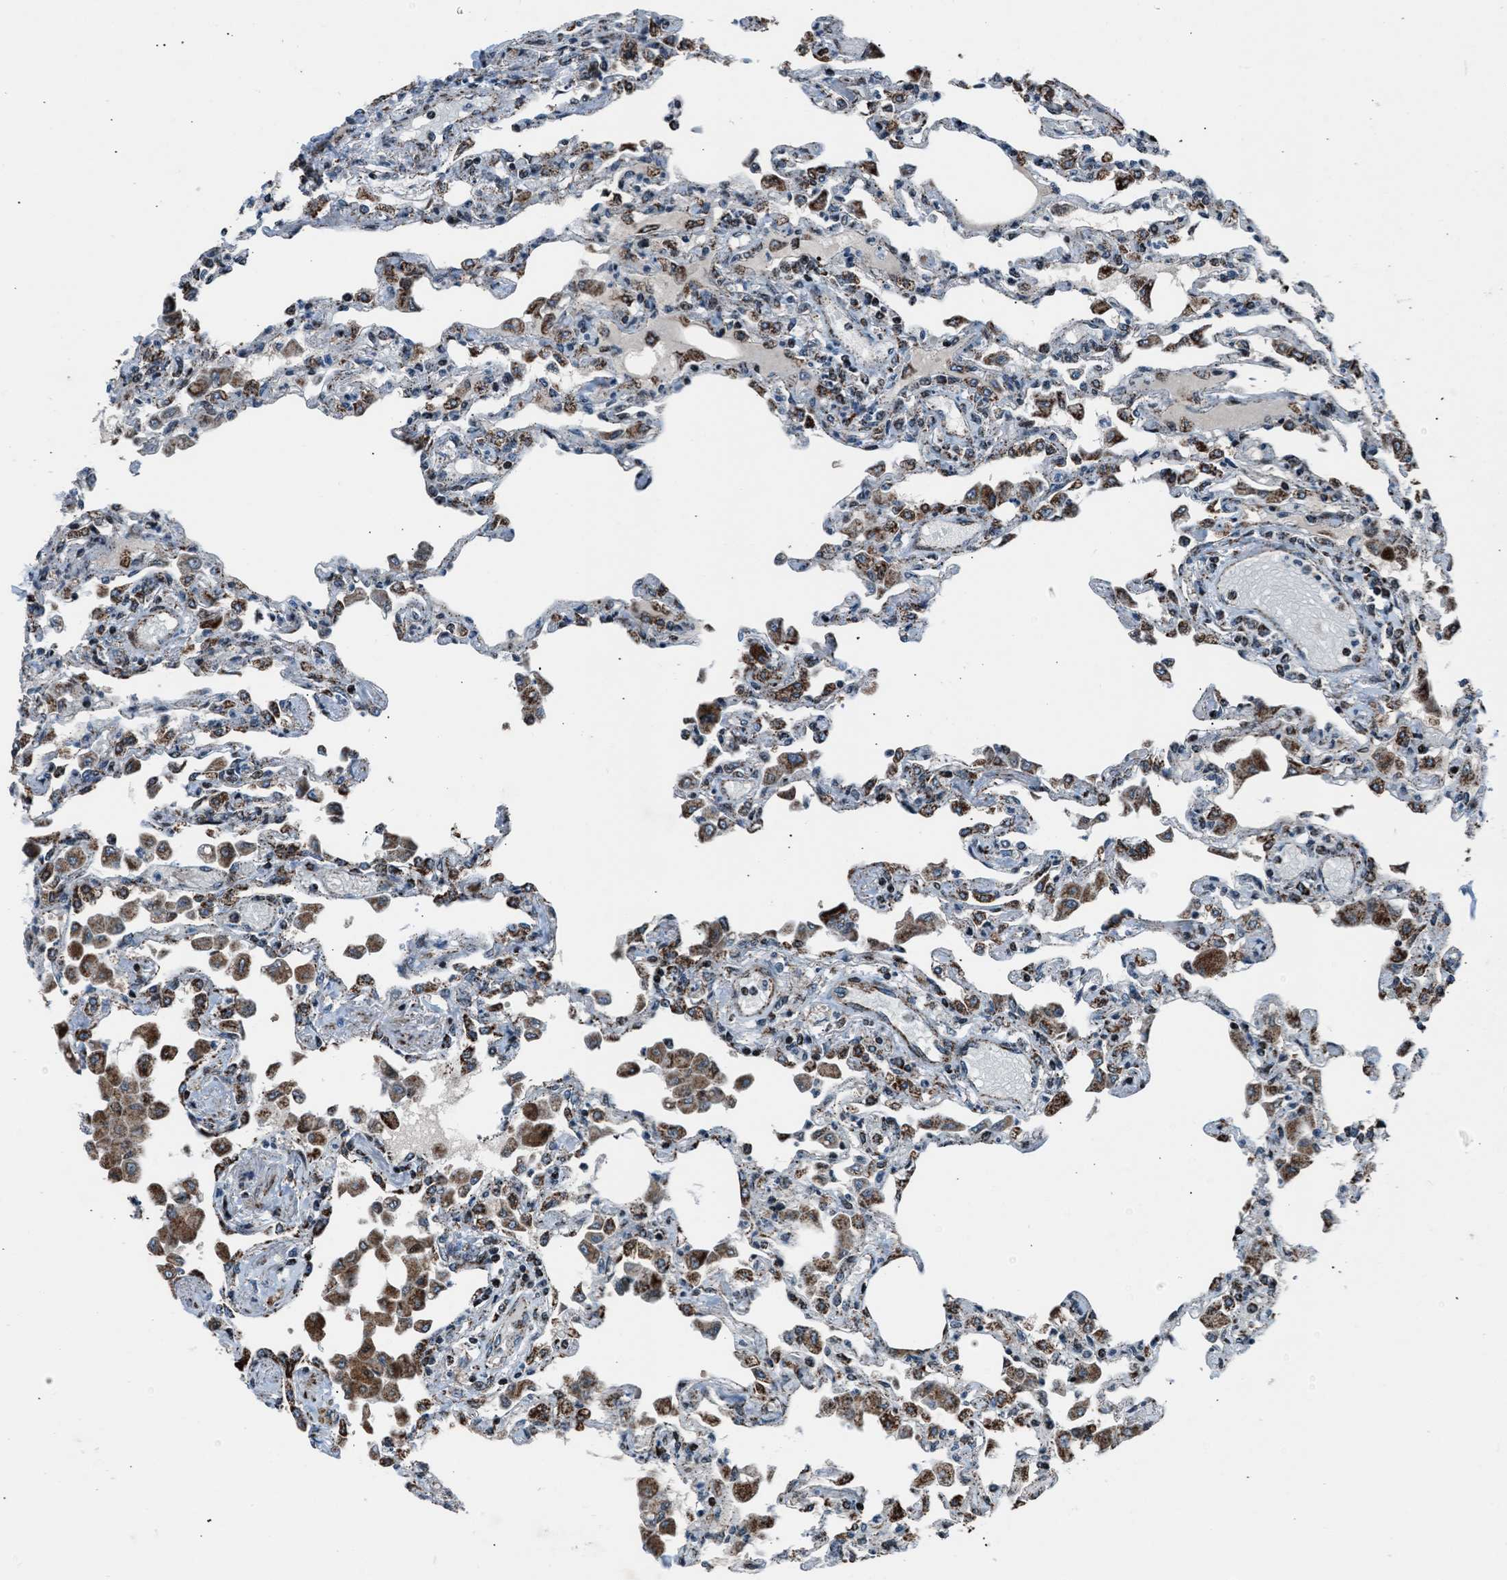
{"staining": {"intensity": "strong", "quantity": "25%-75%", "location": "nuclear"}, "tissue": "lung", "cell_type": "Alveolar cells", "image_type": "normal", "snomed": [{"axis": "morphology", "description": "Normal tissue, NOS"}, {"axis": "topography", "description": "Bronchus"}, {"axis": "topography", "description": "Lung"}], "caption": "A brown stain highlights strong nuclear positivity of a protein in alveolar cells of benign human lung.", "gene": "MORC3", "patient": {"sex": "female", "age": 49}}